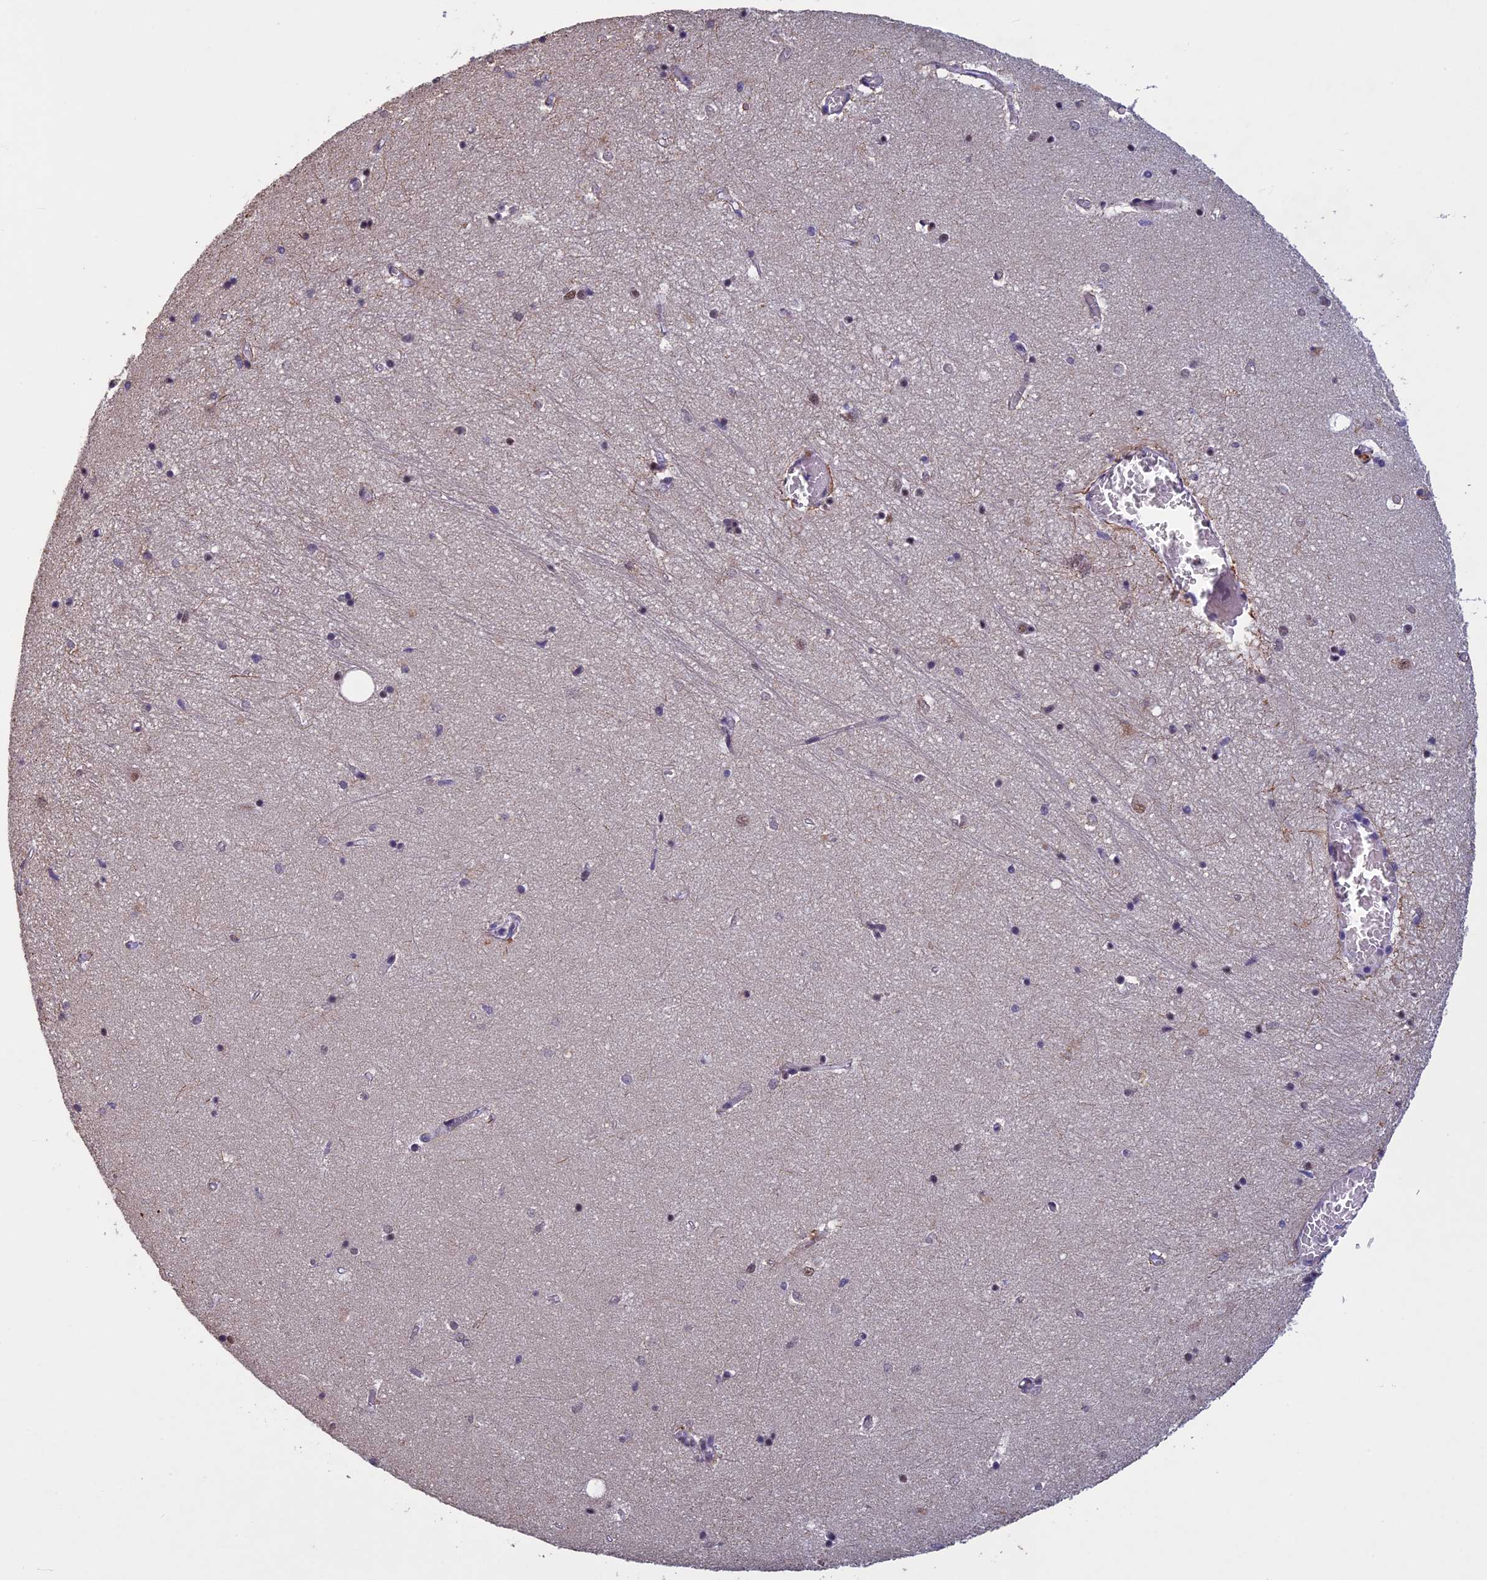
{"staining": {"intensity": "weak", "quantity": "<25%", "location": "nuclear"}, "tissue": "hippocampus", "cell_type": "Glial cells", "image_type": "normal", "snomed": [{"axis": "morphology", "description": "Normal tissue, NOS"}, {"axis": "topography", "description": "Hippocampus"}], "caption": "A high-resolution micrograph shows immunohistochemistry (IHC) staining of normal hippocampus, which reveals no significant staining in glial cells. The staining is performed using DAB (3,3'-diaminobenzidine) brown chromogen with nuclei counter-stained in using hematoxylin.", "gene": "RNF40", "patient": {"sex": "female", "age": 64}}